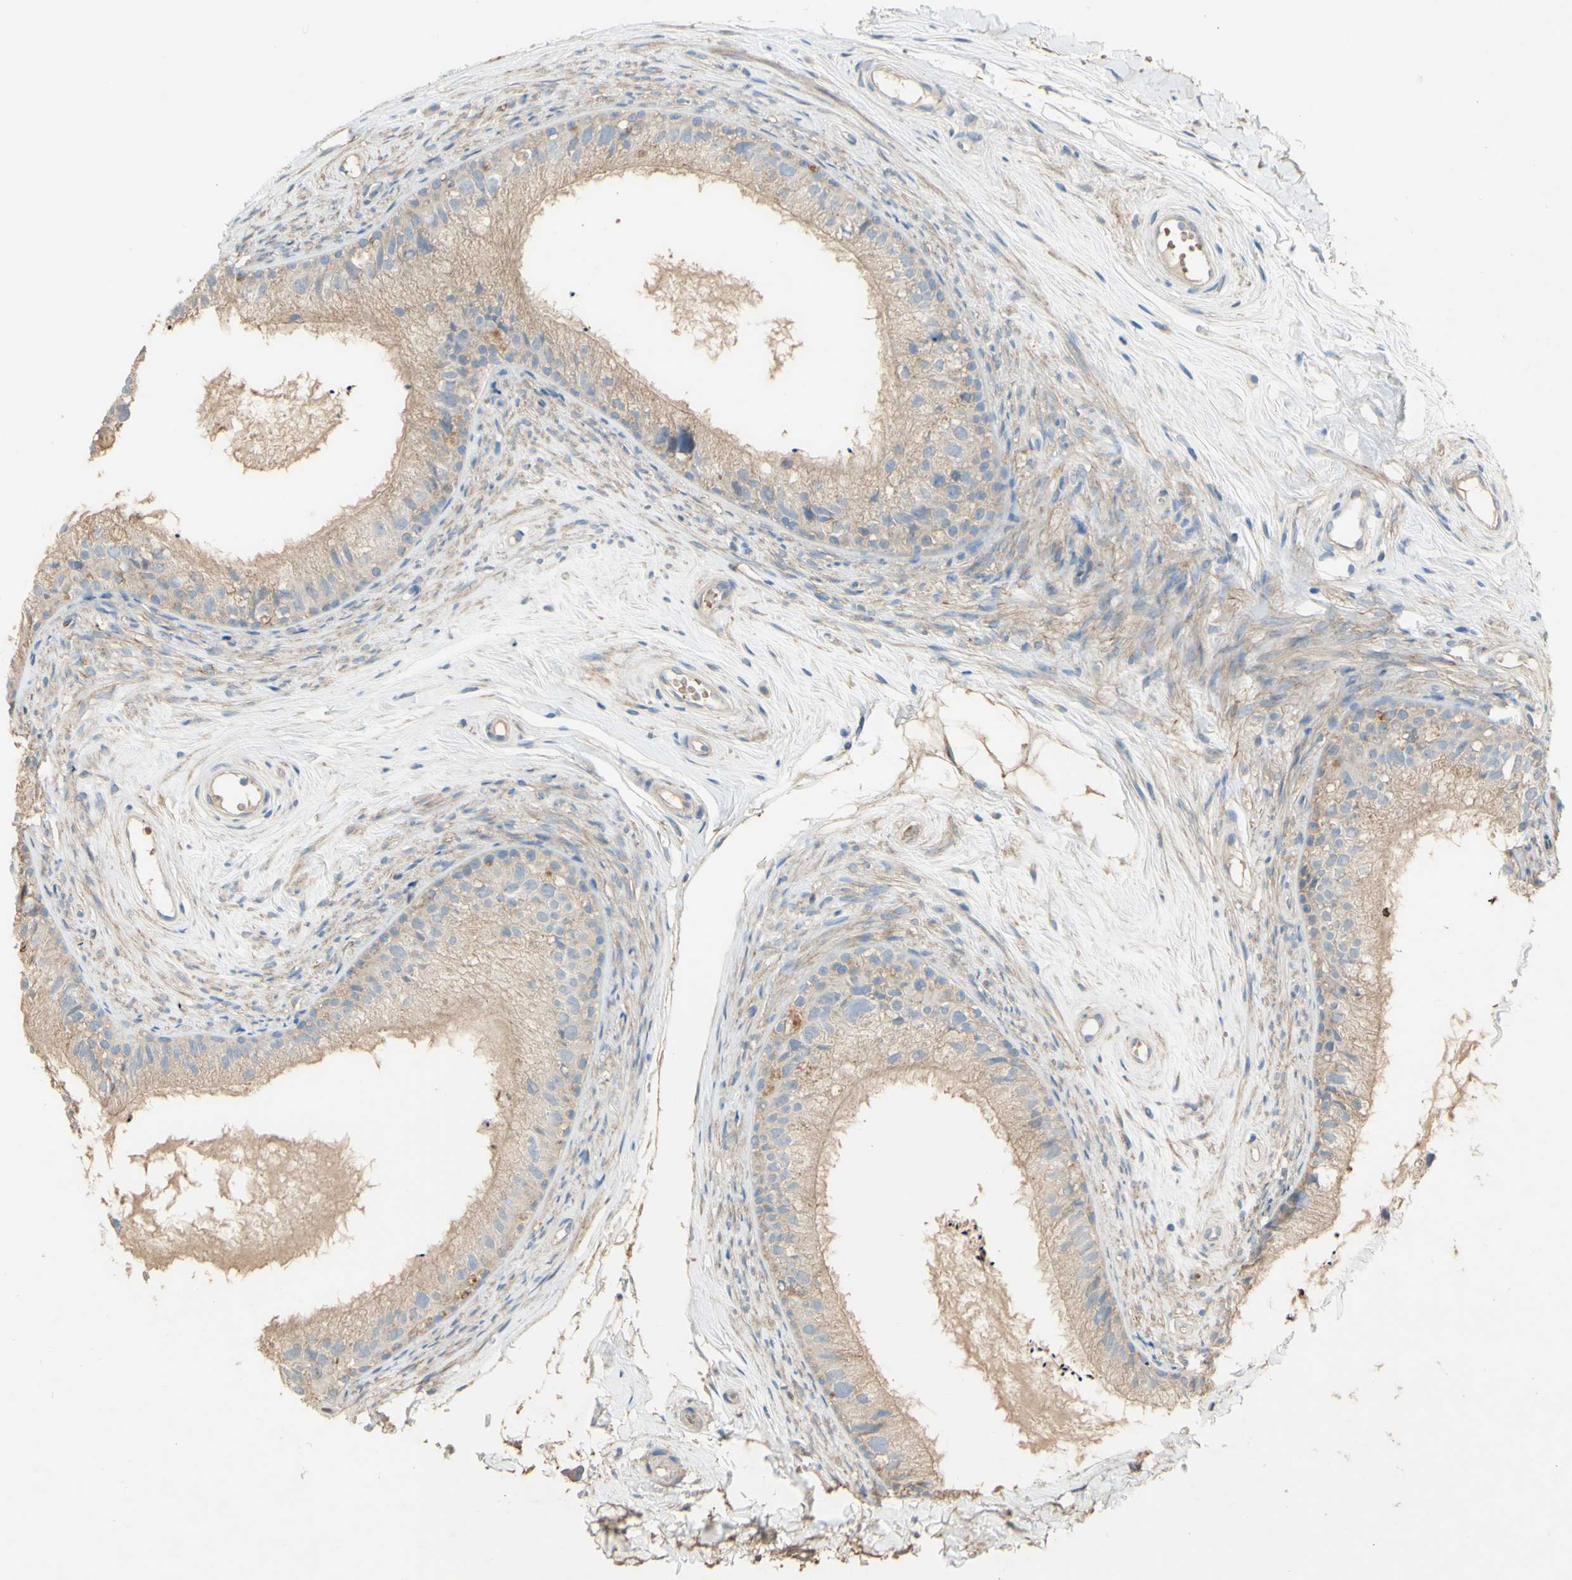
{"staining": {"intensity": "weak", "quantity": ">75%", "location": "cytoplasmic/membranous"}, "tissue": "epididymis", "cell_type": "Glandular cells", "image_type": "normal", "snomed": [{"axis": "morphology", "description": "Normal tissue, NOS"}, {"axis": "topography", "description": "Epididymis"}], "caption": "Immunohistochemical staining of benign epididymis exhibits low levels of weak cytoplasmic/membranous expression in about >75% of glandular cells. The protein of interest is shown in brown color, while the nuclei are stained blue.", "gene": "DKK3", "patient": {"sex": "male", "age": 56}}